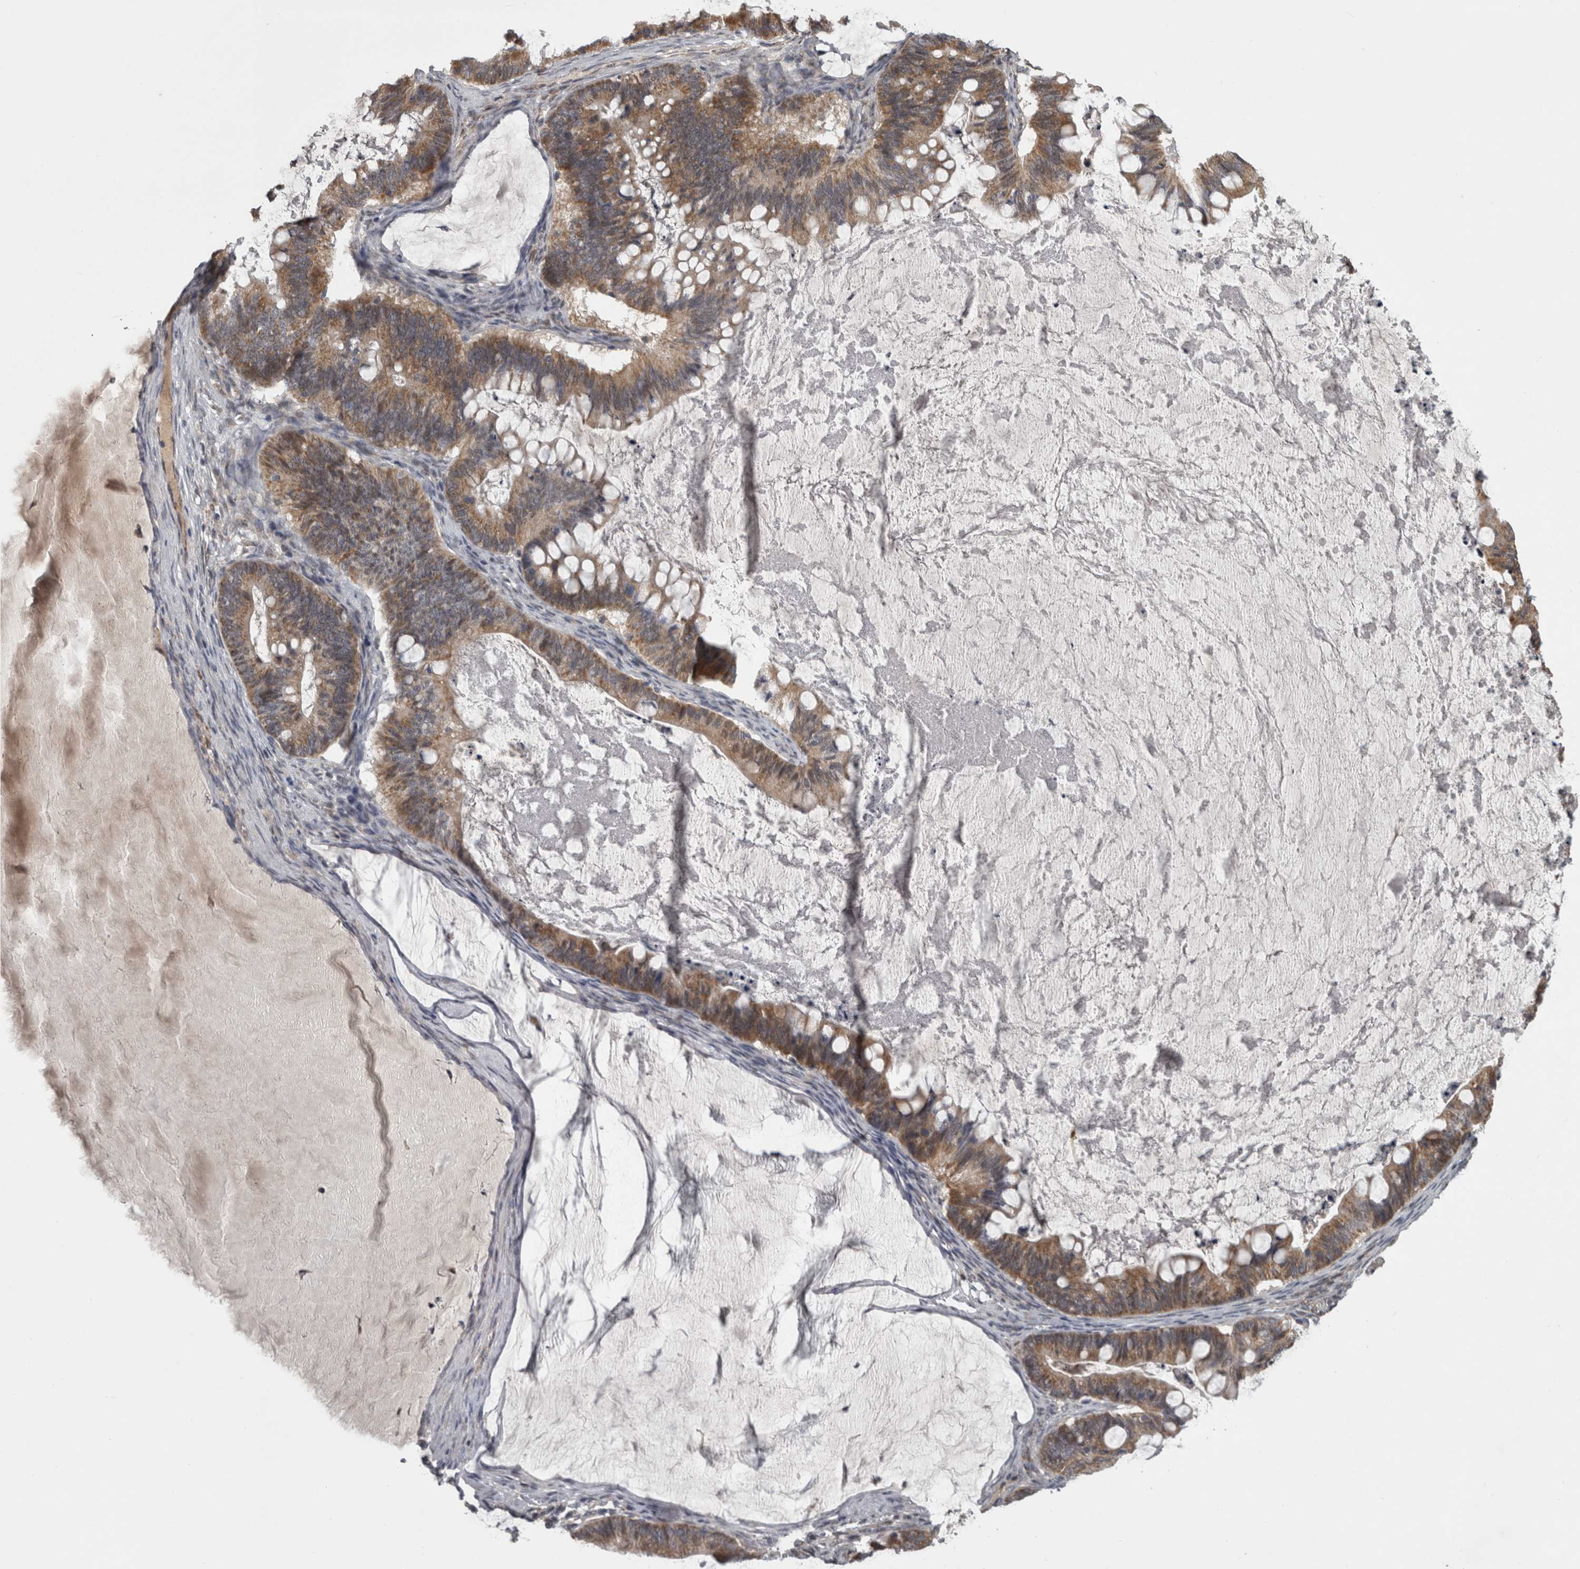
{"staining": {"intensity": "moderate", "quantity": ">75%", "location": "cytoplasmic/membranous"}, "tissue": "ovarian cancer", "cell_type": "Tumor cells", "image_type": "cancer", "snomed": [{"axis": "morphology", "description": "Cystadenocarcinoma, mucinous, NOS"}, {"axis": "topography", "description": "Ovary"}], "caption": "Human mucinous cystadenocarcinoma (ovarian) stained for a protein (brown) displays moderate cytoplasmic/membranous positive positivity in approximately >75% of tumor cells.", "gene": "DBT", "patient": {"sex": "female", "age": 61}}